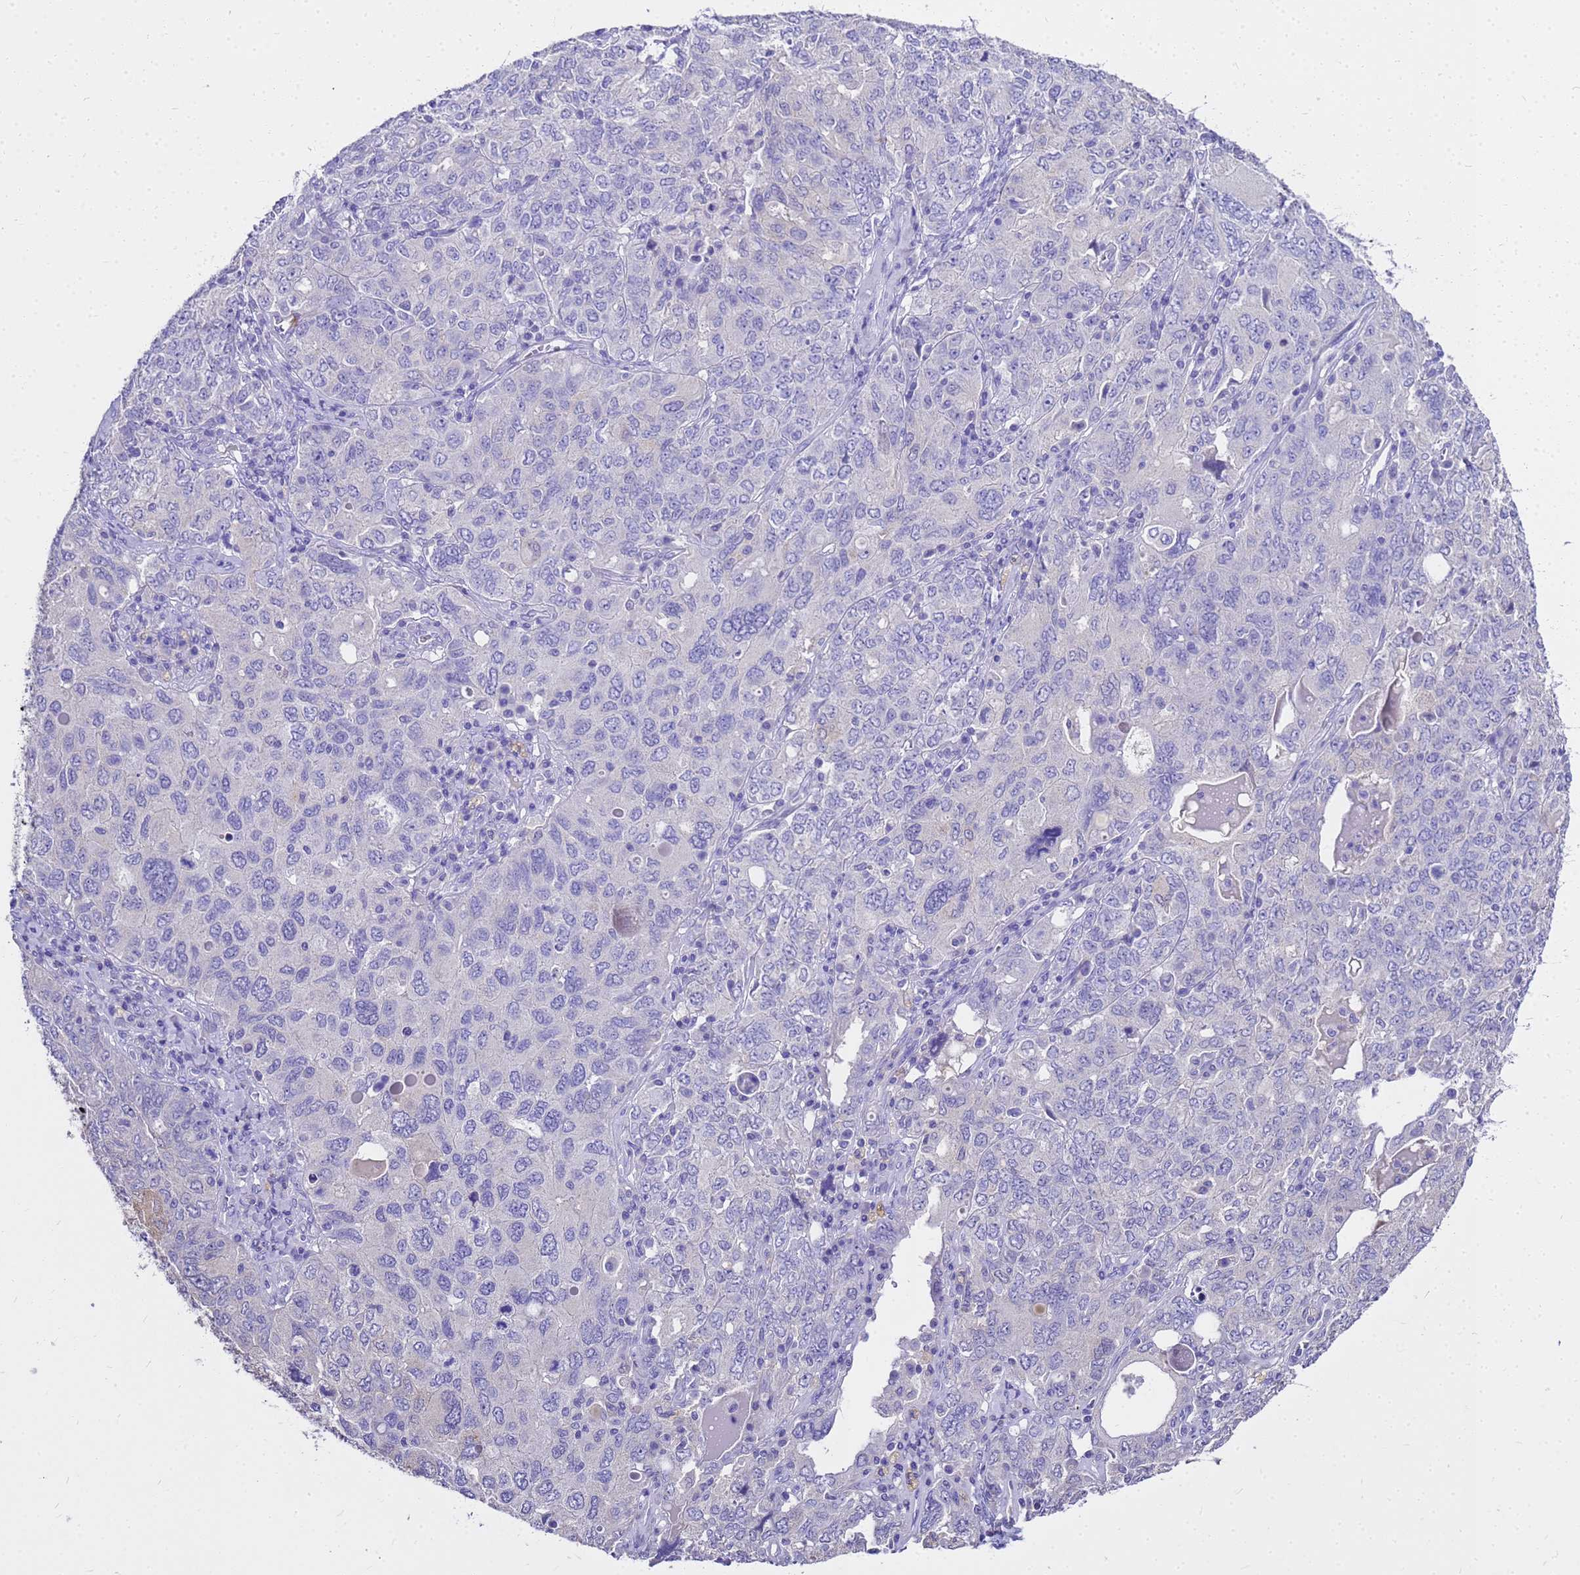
{"staining": {"intensity": "negative", "quantity": "none", "location": "none"}, "tissue": "ovarian cancer", "cell_type": "Tumor cells", "image_type": "cancer", "snomed": [{"axis": "morphology", "description": "Carcinoma, endometroid"}, {"axis": "topography", "description": "Ovary"}], "caption": "This is an IHC micrograph of human ovarian cancer. There is no expression in tumor cells.", "gene": "MS4A13", "patient": {"sex": "female", "age": 62}}